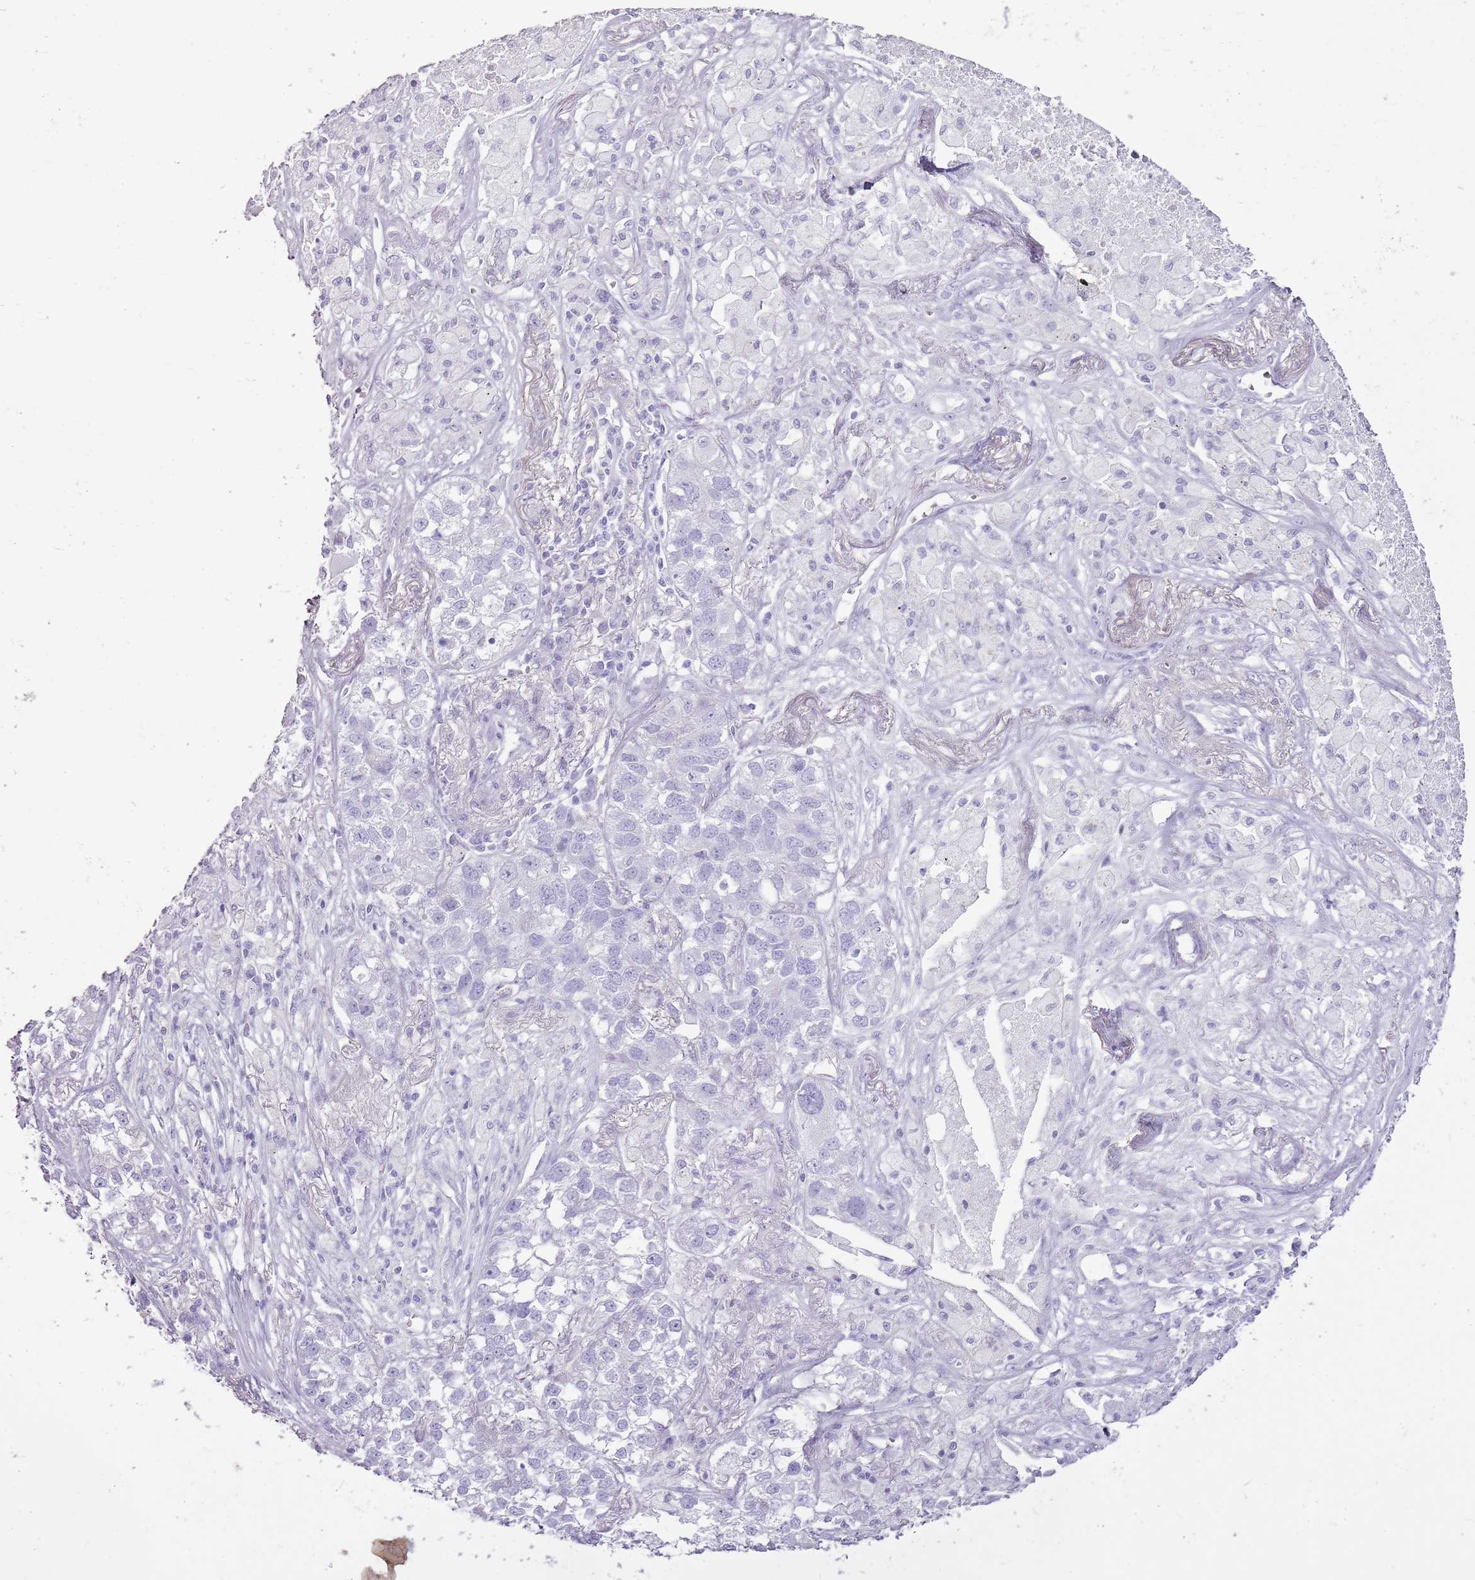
{"staining": {"intensity": "negative", "quantity": "none", "location": "none"}, "tissue": "lung cancer", "cell_type": "Tumor cells", "image_type": "cancer", "snomed": [{"axis": "morphology", "description": "Adenocarcinoma, NOS"}, {"axis": "topography", "description": "Lung"}], "caption": "This micrograph is of lung adenocarcinoma stained with immunohistochemistry (IHC) to label a protein in brown with the nuclei are counter-stained blue. There is no expression in tumor cells.", "gene": "CNFN", "patient": {"sex": "male", "age": 49}}